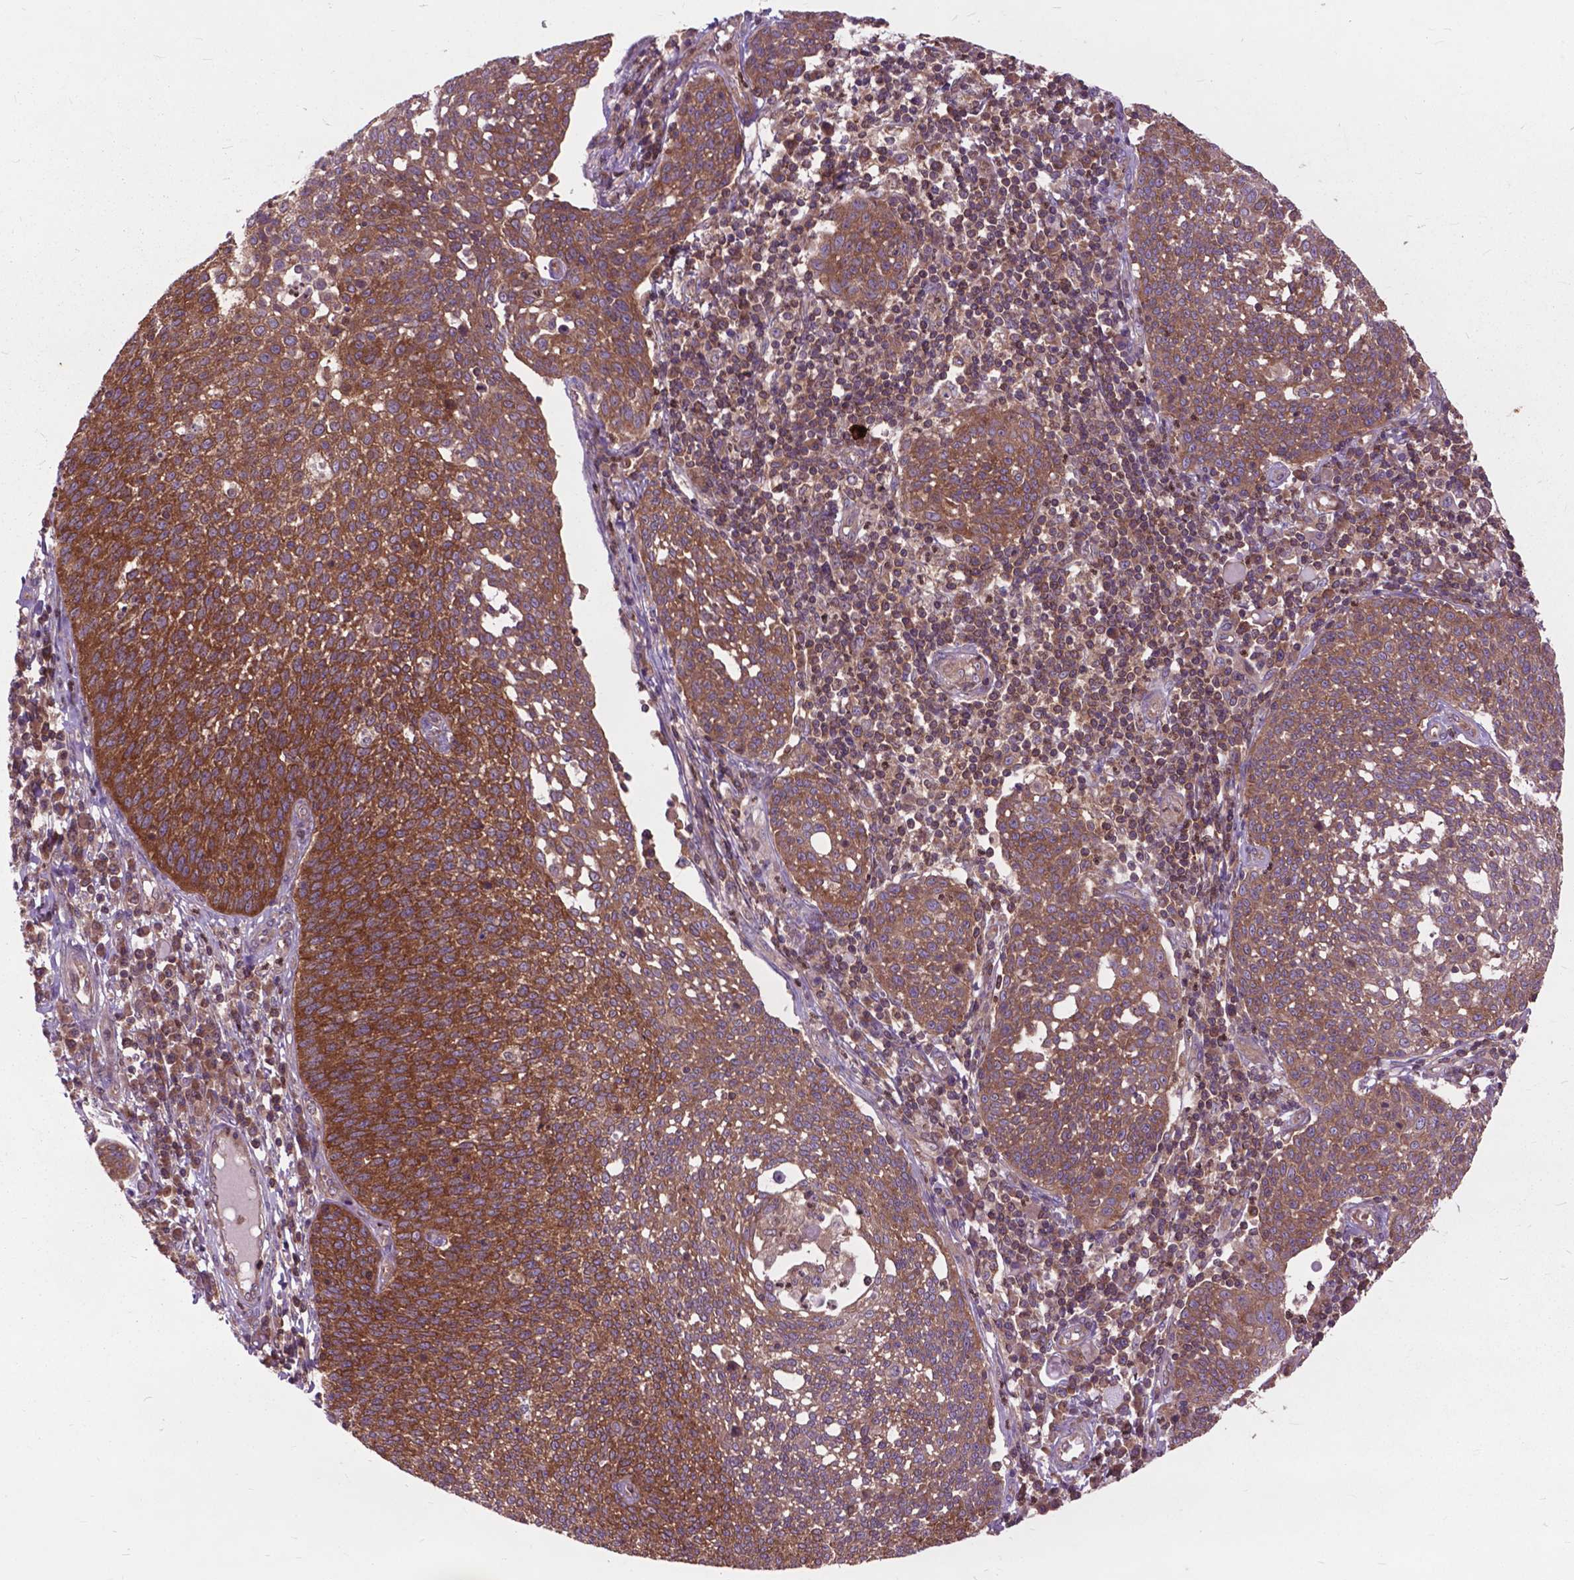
{"staining": {"intensity": "strong", "quantity": ">75%", "location": "cytoplasmic/membranous"}, "tissue": "cervical cancer", "cell_type": "Tumor cells", "image_type": "cancer", "snomed": [{"axis": "morphology", "description": "Squamous cell carcinoma, NOS"}, {"axis": "topography", "description": "Cervix"}], "caption": "DAB immunohistochemical staining of cervical cancer (squamous cell carcinoma) displays strong cytoplasmic/membranous protein staining in approximately >75% of tumor cells.", "gene": "ARAF", "patient": {"sex": "female", "age": 34}}